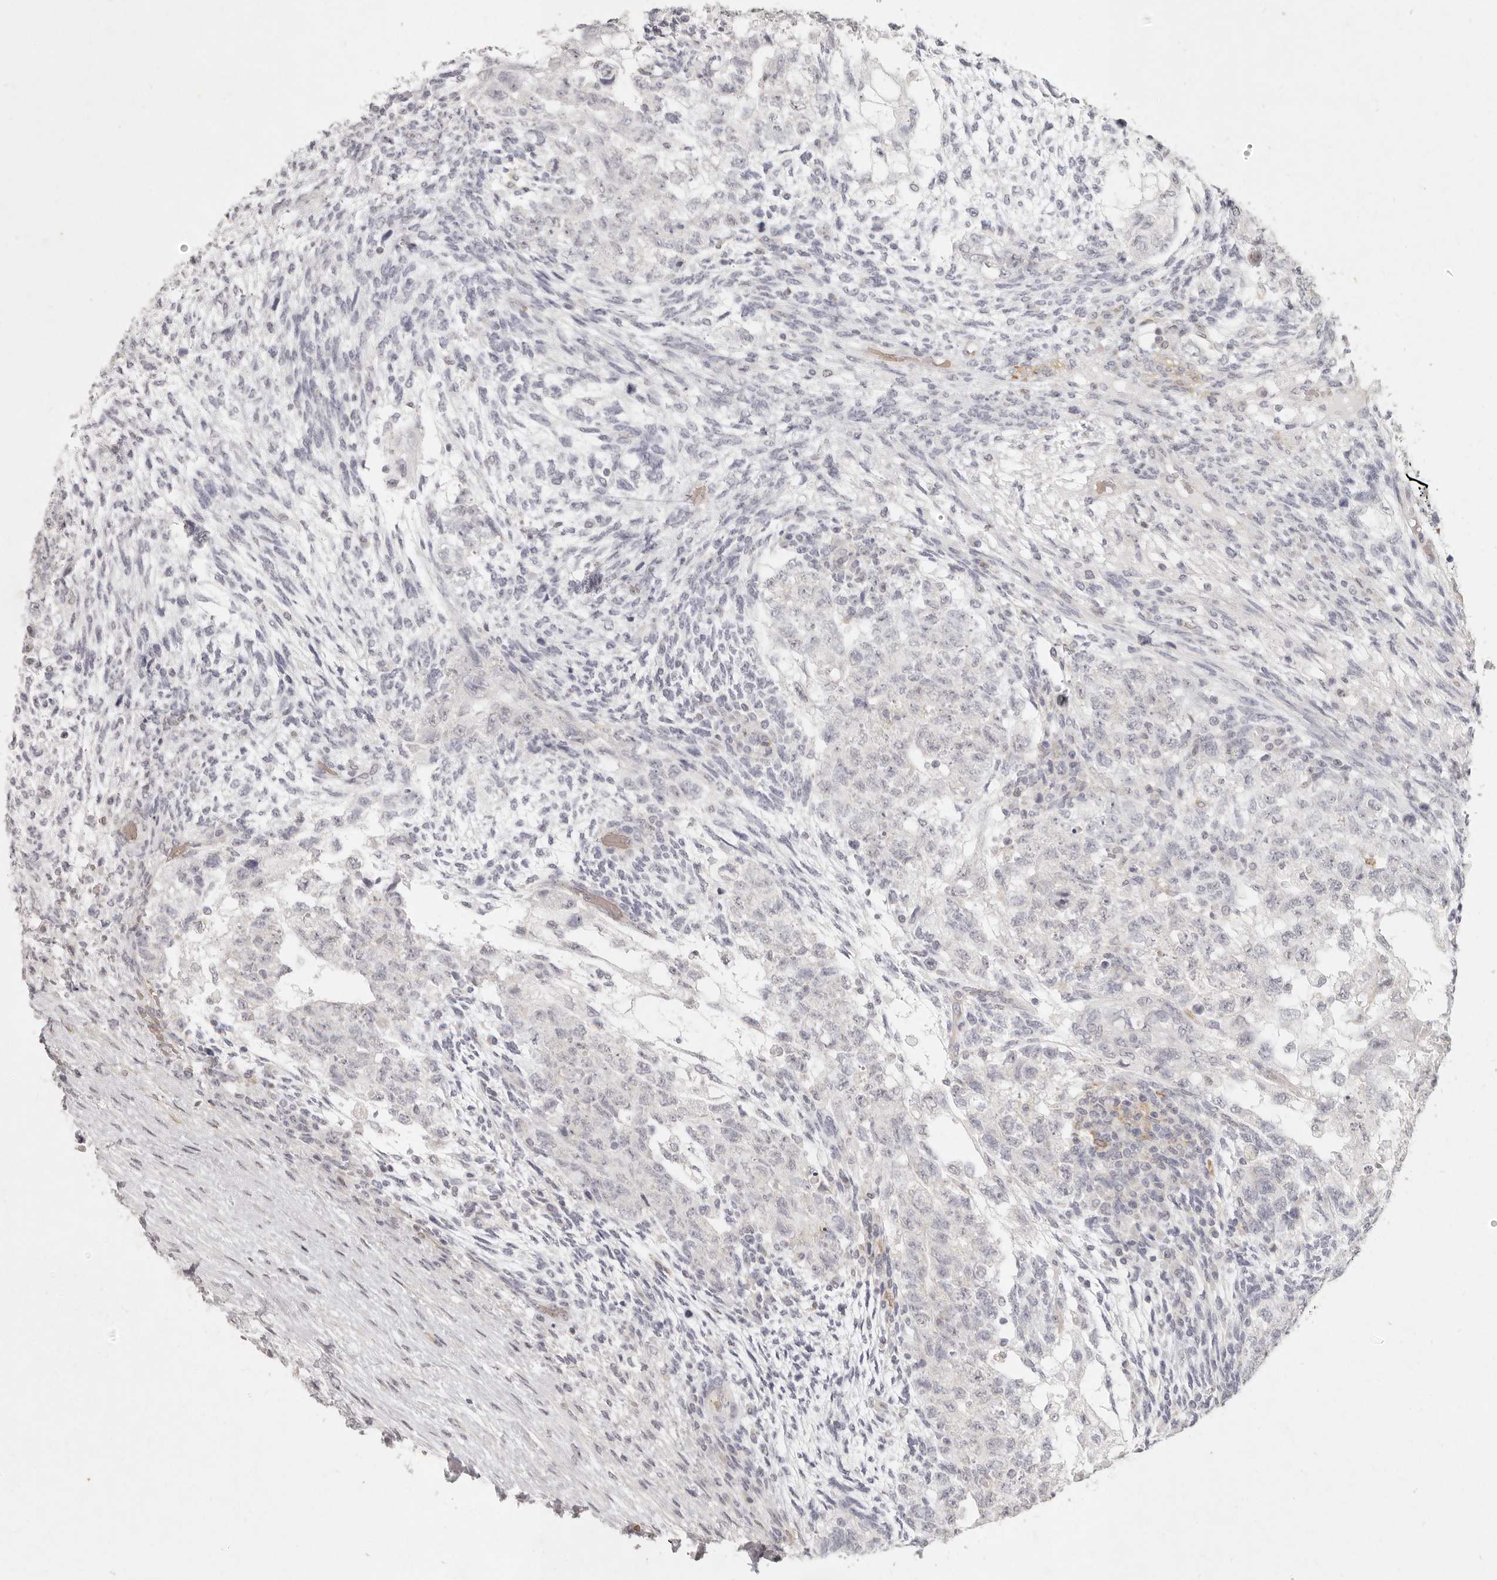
{"staining": {"intensity": "negative", "quantity": "none", "location": "none"}, "tissue": "testis cancer", "cell_type": "Tumor cells", "image_type": "cancer", "snomed": [{"axis": "morphology", "description": "Normal tissue, NOS"}, {"axis": "morphology", "description": "Carcinoma, Embryonal, NOS"}, {"axis": "topography", "description": "Testis"}], "caption": "Immunohistochemistry (IHC) micrograph of neoplastic tissue: human testis cancer stained with DAB reveals no significant protein staining in tumor cells. Brightfield microscopy of immunohistochemistry (IHC) stained with DAB (brown) and hematoxylin (blue), captured at high magnification.", "gene": "NIBAN1", "patient": {"sex": "male", "age": 36}}